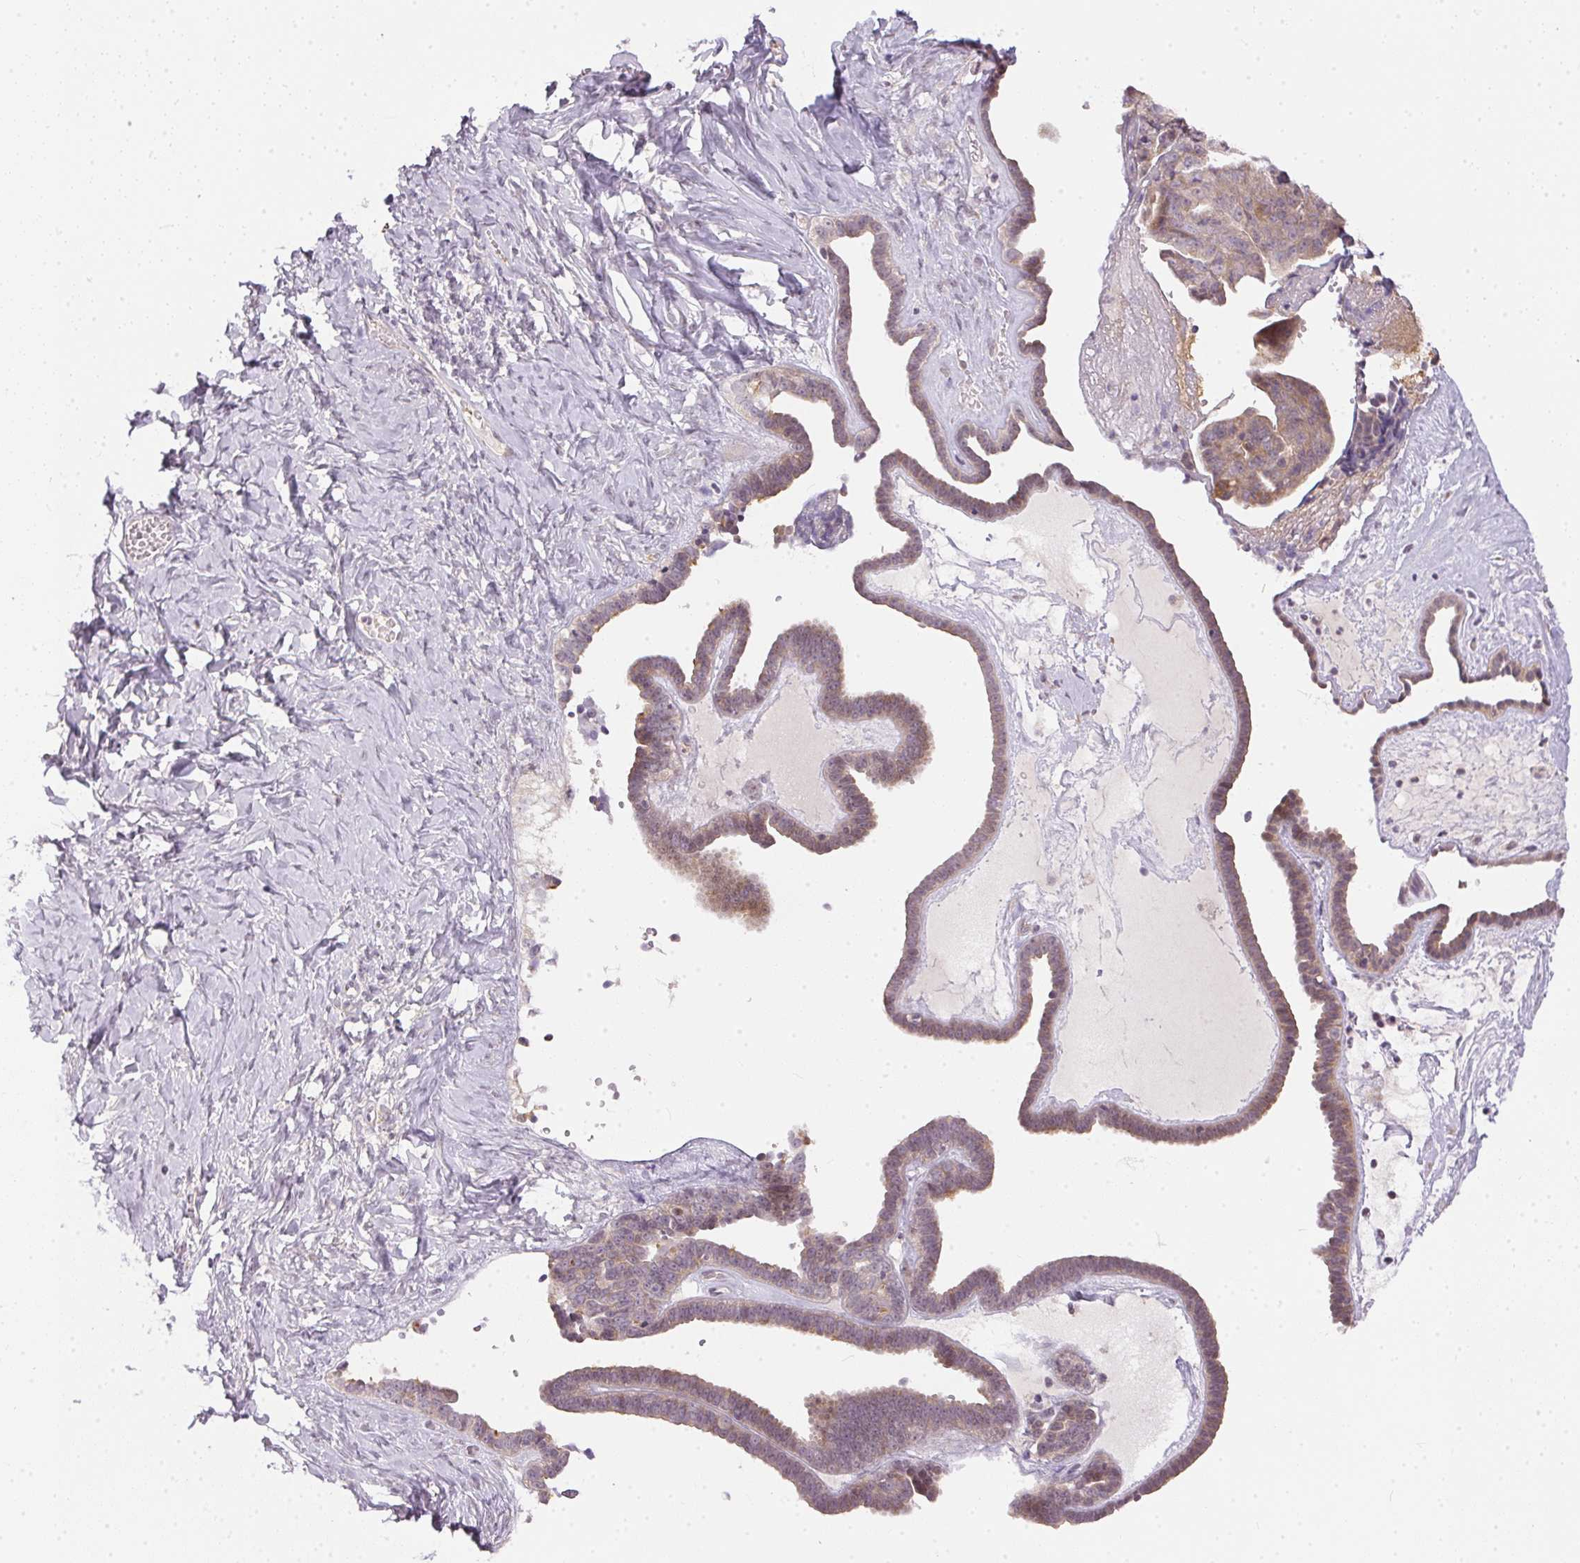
{"staining": {"intensity": "weak", "quantity": ">75%", "location": "cytoplasmic/membranous"}, "tissue": "ovarian cancer", "cell_type": "Tumor cells", "image_type": "cancer", "snomed": [{"axis": "morphology", "description": "Cystadenocarcinoma, serous, NOS"}, {"axis": "topography", "description": "Ovary"}], "caption": "DAB immunohistochemical staining of ovarian cancer reveals weak cytoplasmic/membranous protein staining in about >75% of tumor cells. (DAB (3,3'-diaminobenzidine) IHC with brightfield microscopy, high magnification).", "gene": "TTC23L", "patient": {"sex": "female", "age": 71}}